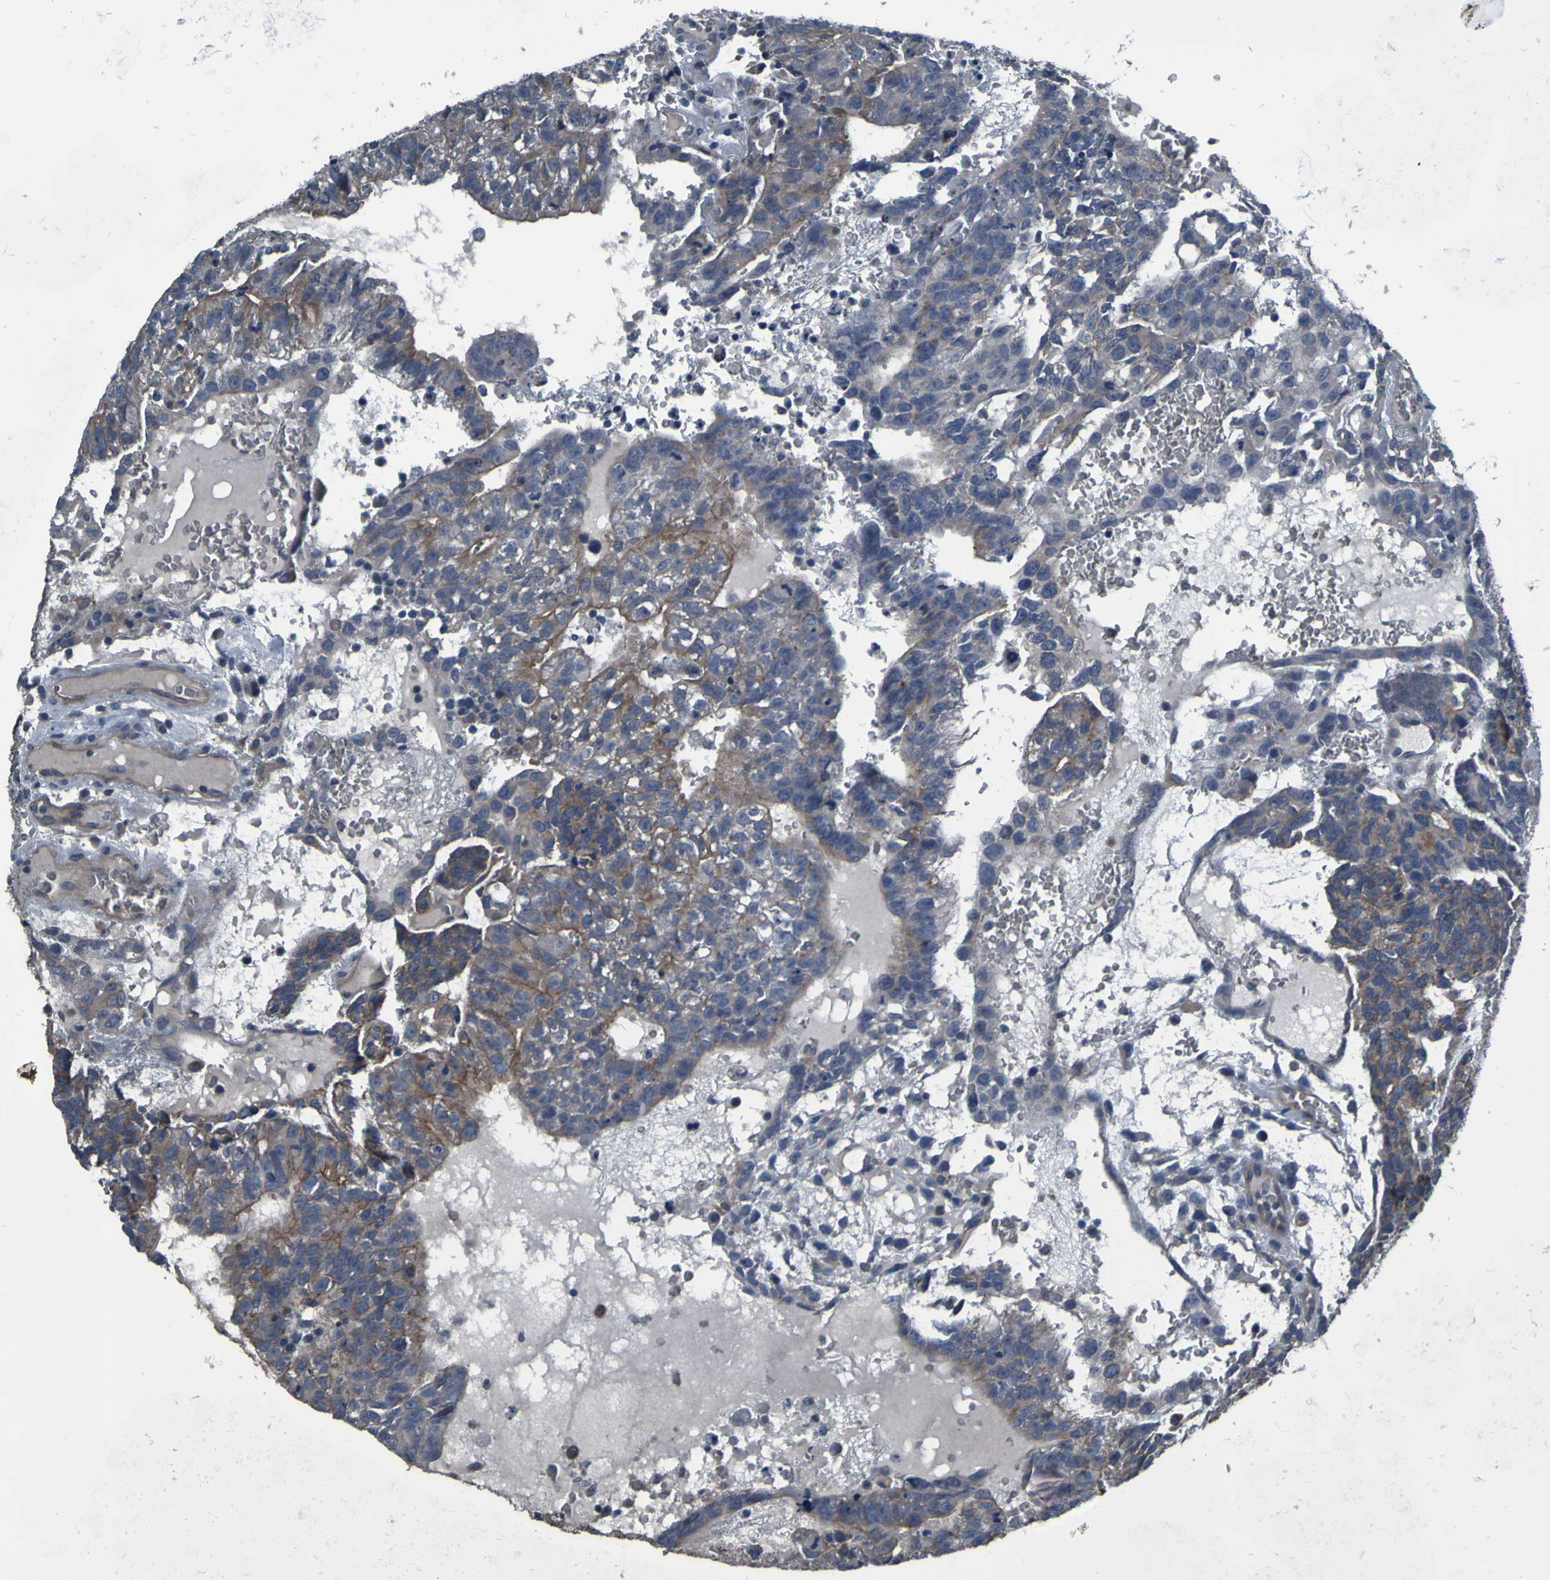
{"staining": {"intensity": "moderate", "quantity": "25%-75%", "location": "cytoplasmic/membranous"}, "tissue": "testis cancer", "cell_type": "Tumor cells", "image_type": "cancer", "snomed": [{"axis": "morphology", "description": "Seminoma, NOS"}, {"axis": "morphology", "description": "Carcinoma, Embryonal, NOS"}, {"axis": "topography", "description": "Testis"}], "caption": "IHC histopathology image of neoplastic tissue: testis cancer stained using immunohistochemistry (IHC) reveals medium levels of moderate protein expression localized specifically in the cytoplasmic/membranous of tumor cells, appearing as a cytoplasmic/membranous brown color.", "gene": "GRAMD1A", "patient": {"sex": "male", "age": 52}}